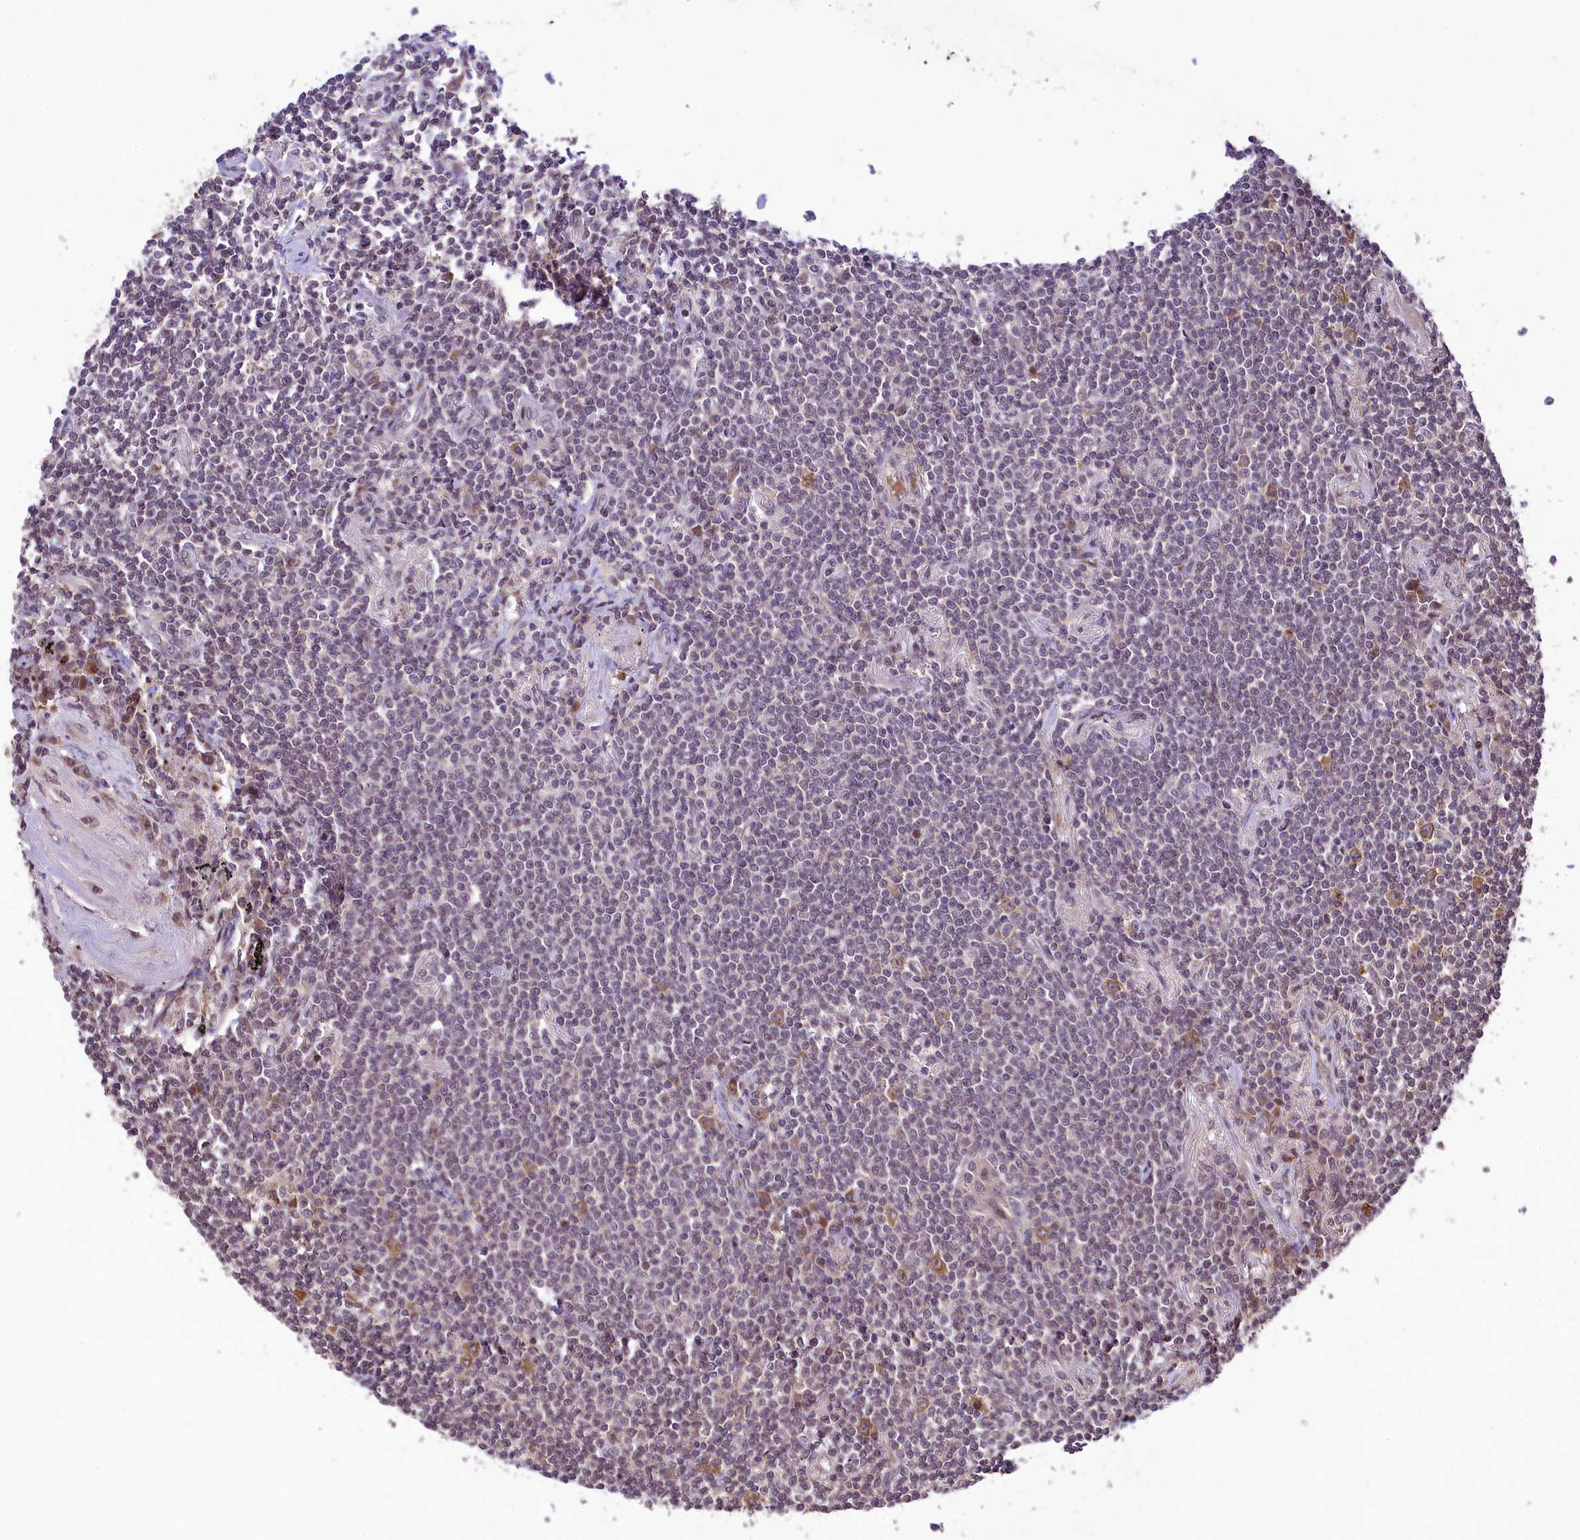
{"staining": {"intensity": "negative", "quantity": "none", "location": "none"}, "tissue": "lymphoma", "cell_type": "Tumor cells", "image_type": "cancer", "snomed": [{"axis": "morphology", "description": "Malignant lymphoma, non-Hodgkin's type, Low grade"}, {"axis": "topography", "description": "Lung"}], "caption": "The immunohistochemistry micrograph has no significant positivity in tumor cells of lymphoma tissue. (DAB (3,3'-diaminobenzidine) immunohistochemistry (IHC) with hematoxylin counter stain).", "gene": "RBBP8", "patient": {"sex": "female", "age": 71}}